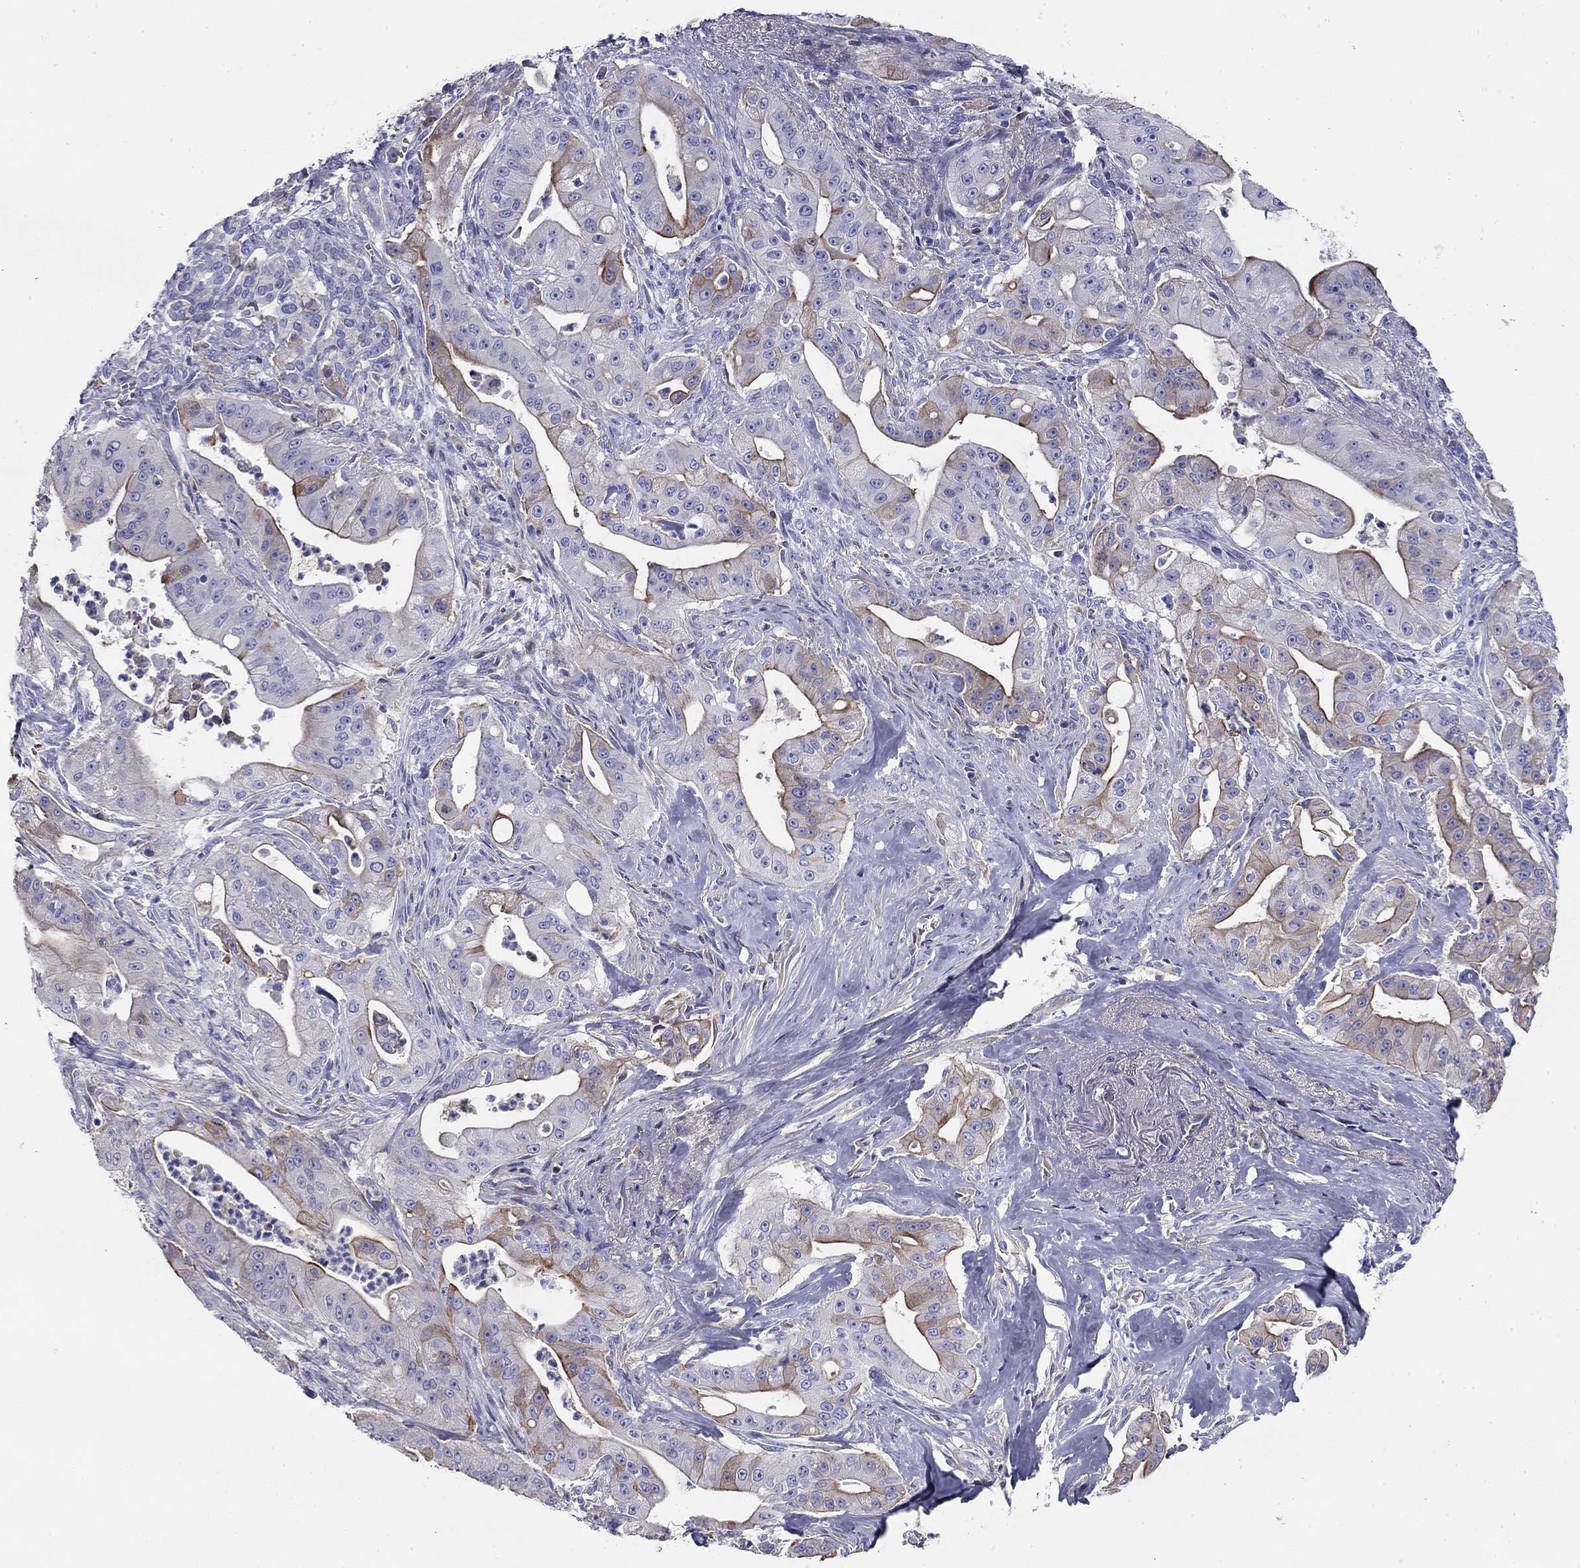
{"staining": {"intensity": "moderate", "quantity": "<25%", "location": "cytoplasmic/membranous"}, "tissue": "pancreatic cancer", "cell_type": "Tumor cells", "image_type": "cancer", "snomed": [{"axis": "morphology", "description": "Normal tissue, NOS"}, {"axis": "morphology", "description": "Inflammation, NOS"}, {"axis": "morphology", "description": "Adenocarcinoma, NOS"}, {"axis": "topography", "description": "Pancreas"}], "caption": "A histopathology image showing moderate cytoplasmic/membranous staining in approximately <25% of tumor cells in pancreatic adenocarcinoma, as visualized by brown immunohistochemical staining.", "gene": "CPLX4", "patient": {"sex": "male", "age": 57}}